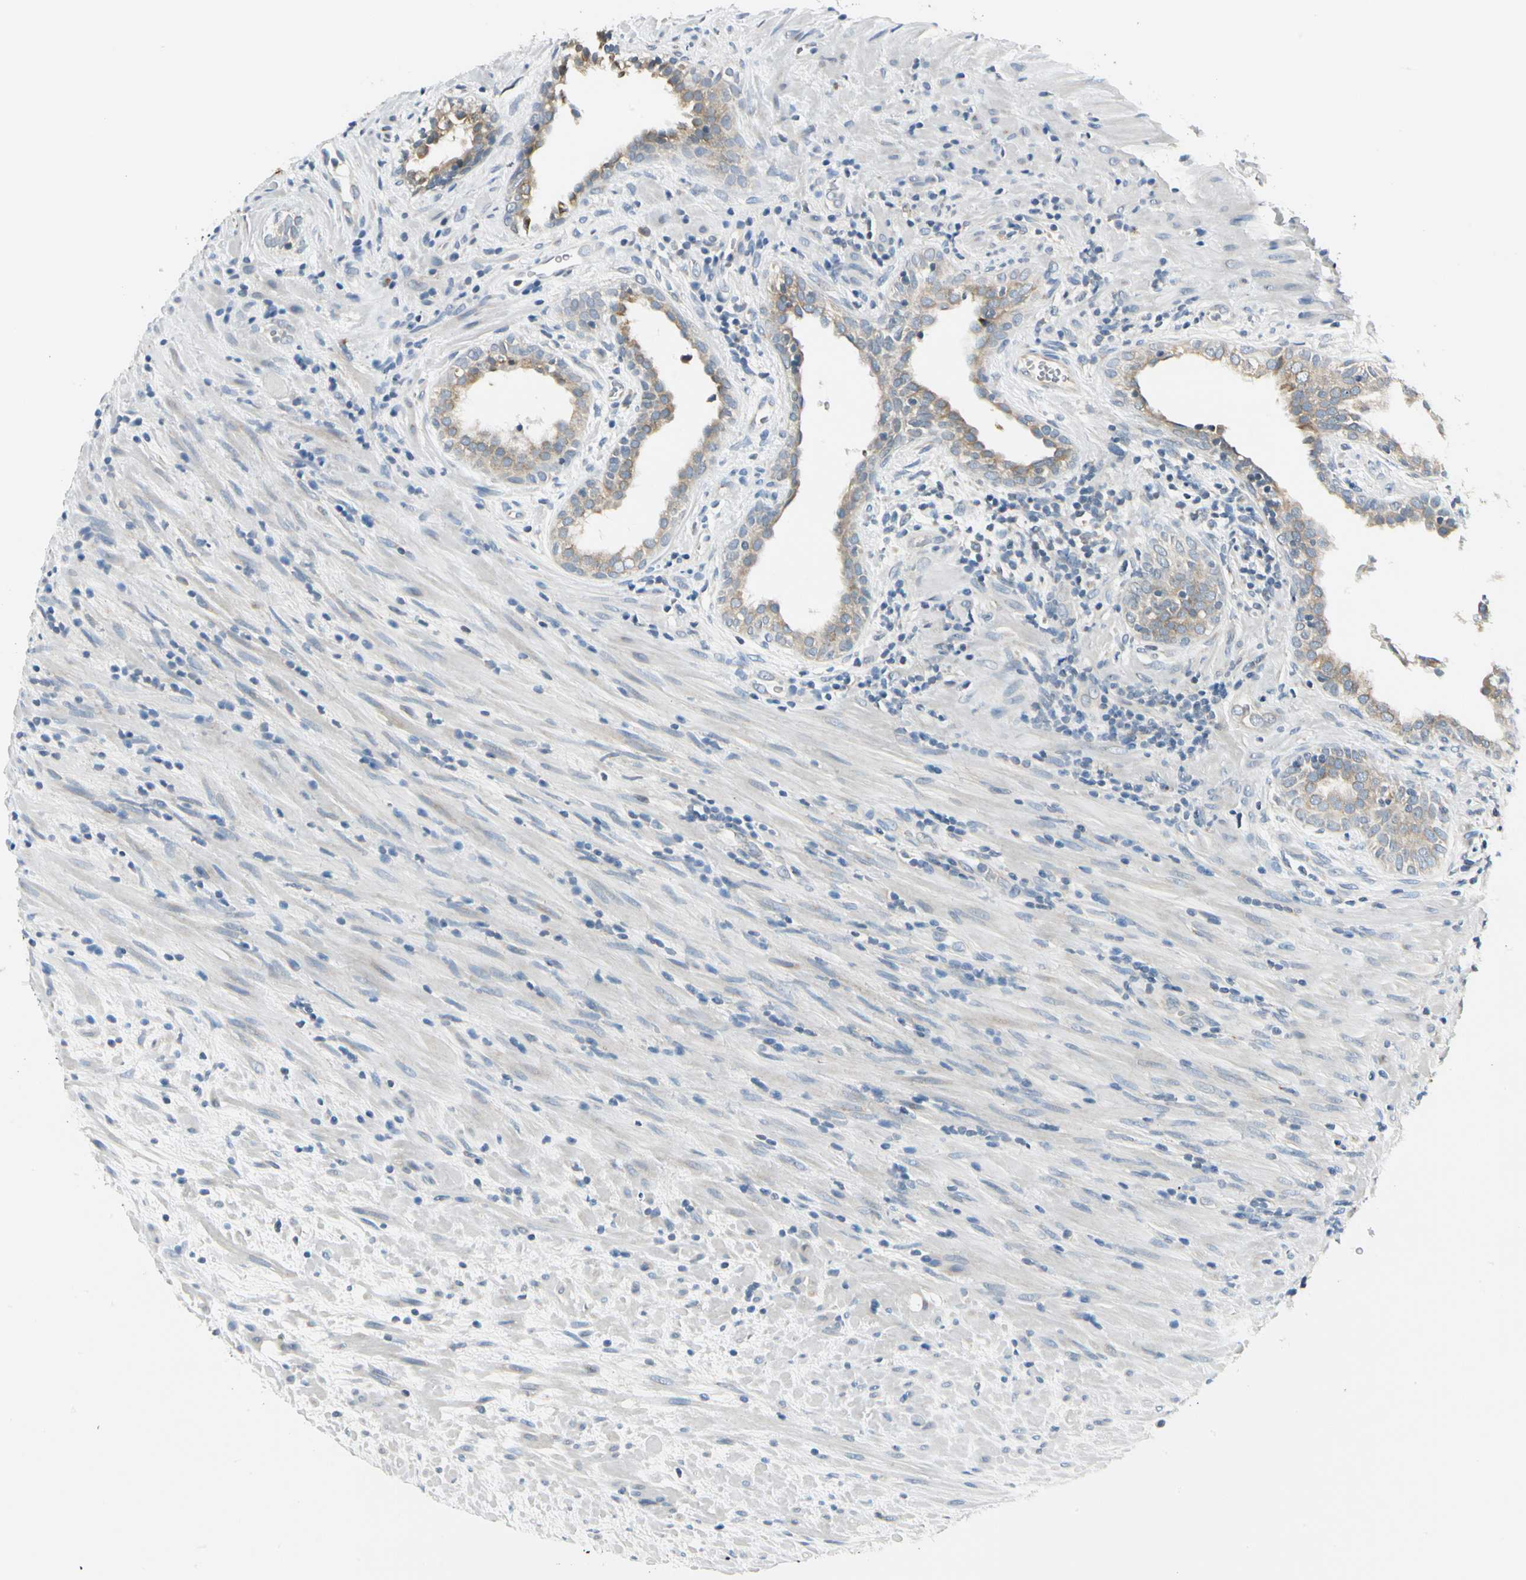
{"staining": {"intensity": "moderate", "quantity": ">75%", "location": "cytoplasmic/membranous"}, "tissue": "prostate", "cell_type": "Glandular cells", "image_type": "normal", "snomed": [{"axis": "morphology", "description": "Normal tissue, NOS"}, {"axis": "topography", "description": "Prostate"}], "caption": "IHC histopathology image of benign human prostate stained for a protein (brown), which exhibits medium levels of moderate cytoplasmic/membranous positivity in about >75% of glandular cells.", "gene": "BNIP1", "patient": {"sex": "male", "age": 76}}